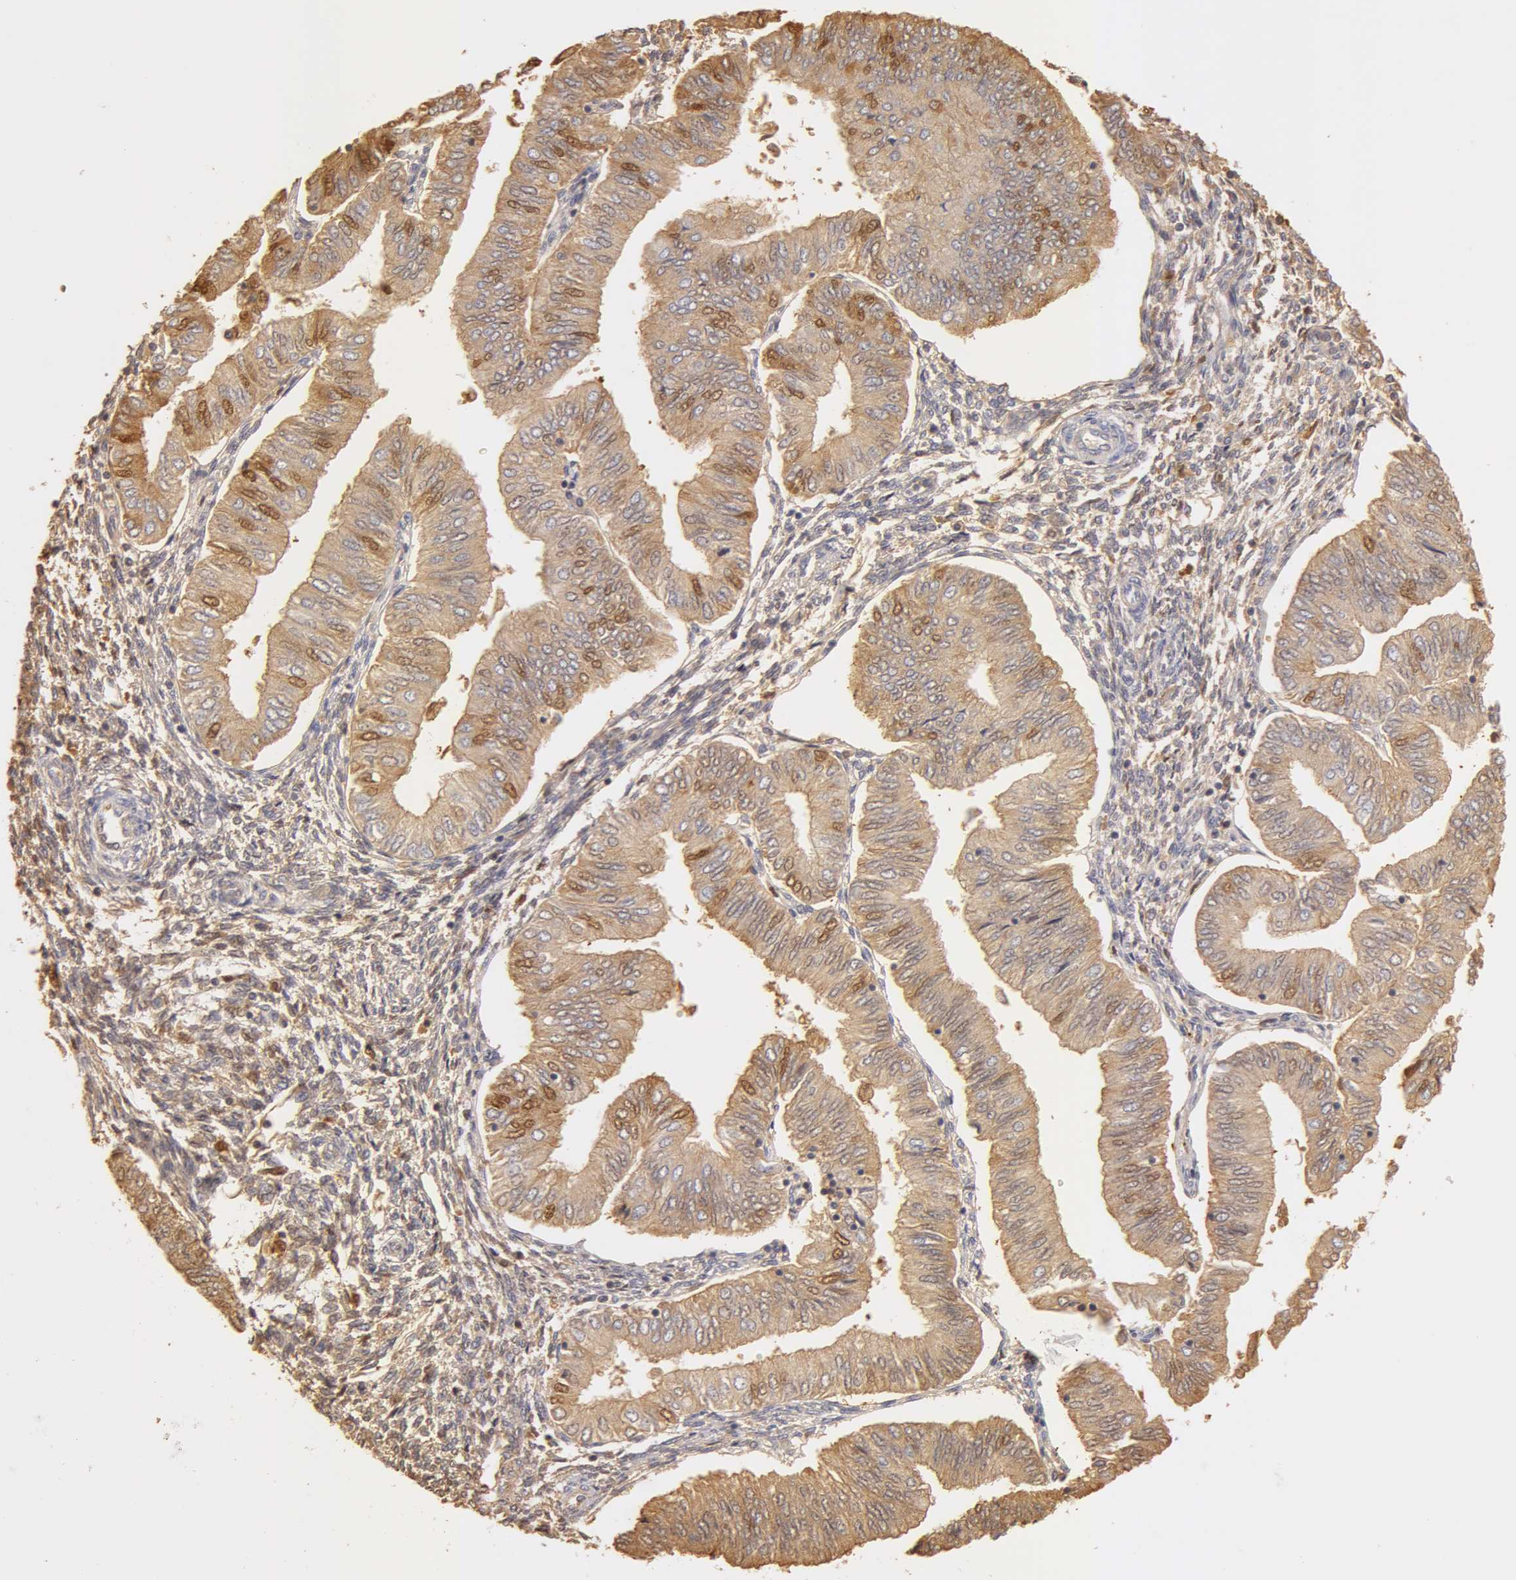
{"staining": {"intensity": "moderate", "quantity": "<25%", "location": "cytoplasmic/membranous,nuclear"}, "tissue": "endometrial cancer", "cell_type": "Tumor cells", "image_type": "cancer", "snomed": [{"axis": "morphology", "description": "Adenocarcinoma, NOS"}, {"axis": "topography", "description": "Endometrium"}], "caption": "The micrograph exhibits staining of endometrial adenocarcinoma, revealing moderate cytoplasmic/membranous and nuclear protein staining (brown color) within tumor cells.", "gene": "TF", "patient": {"sex": "female", "age": 51}}